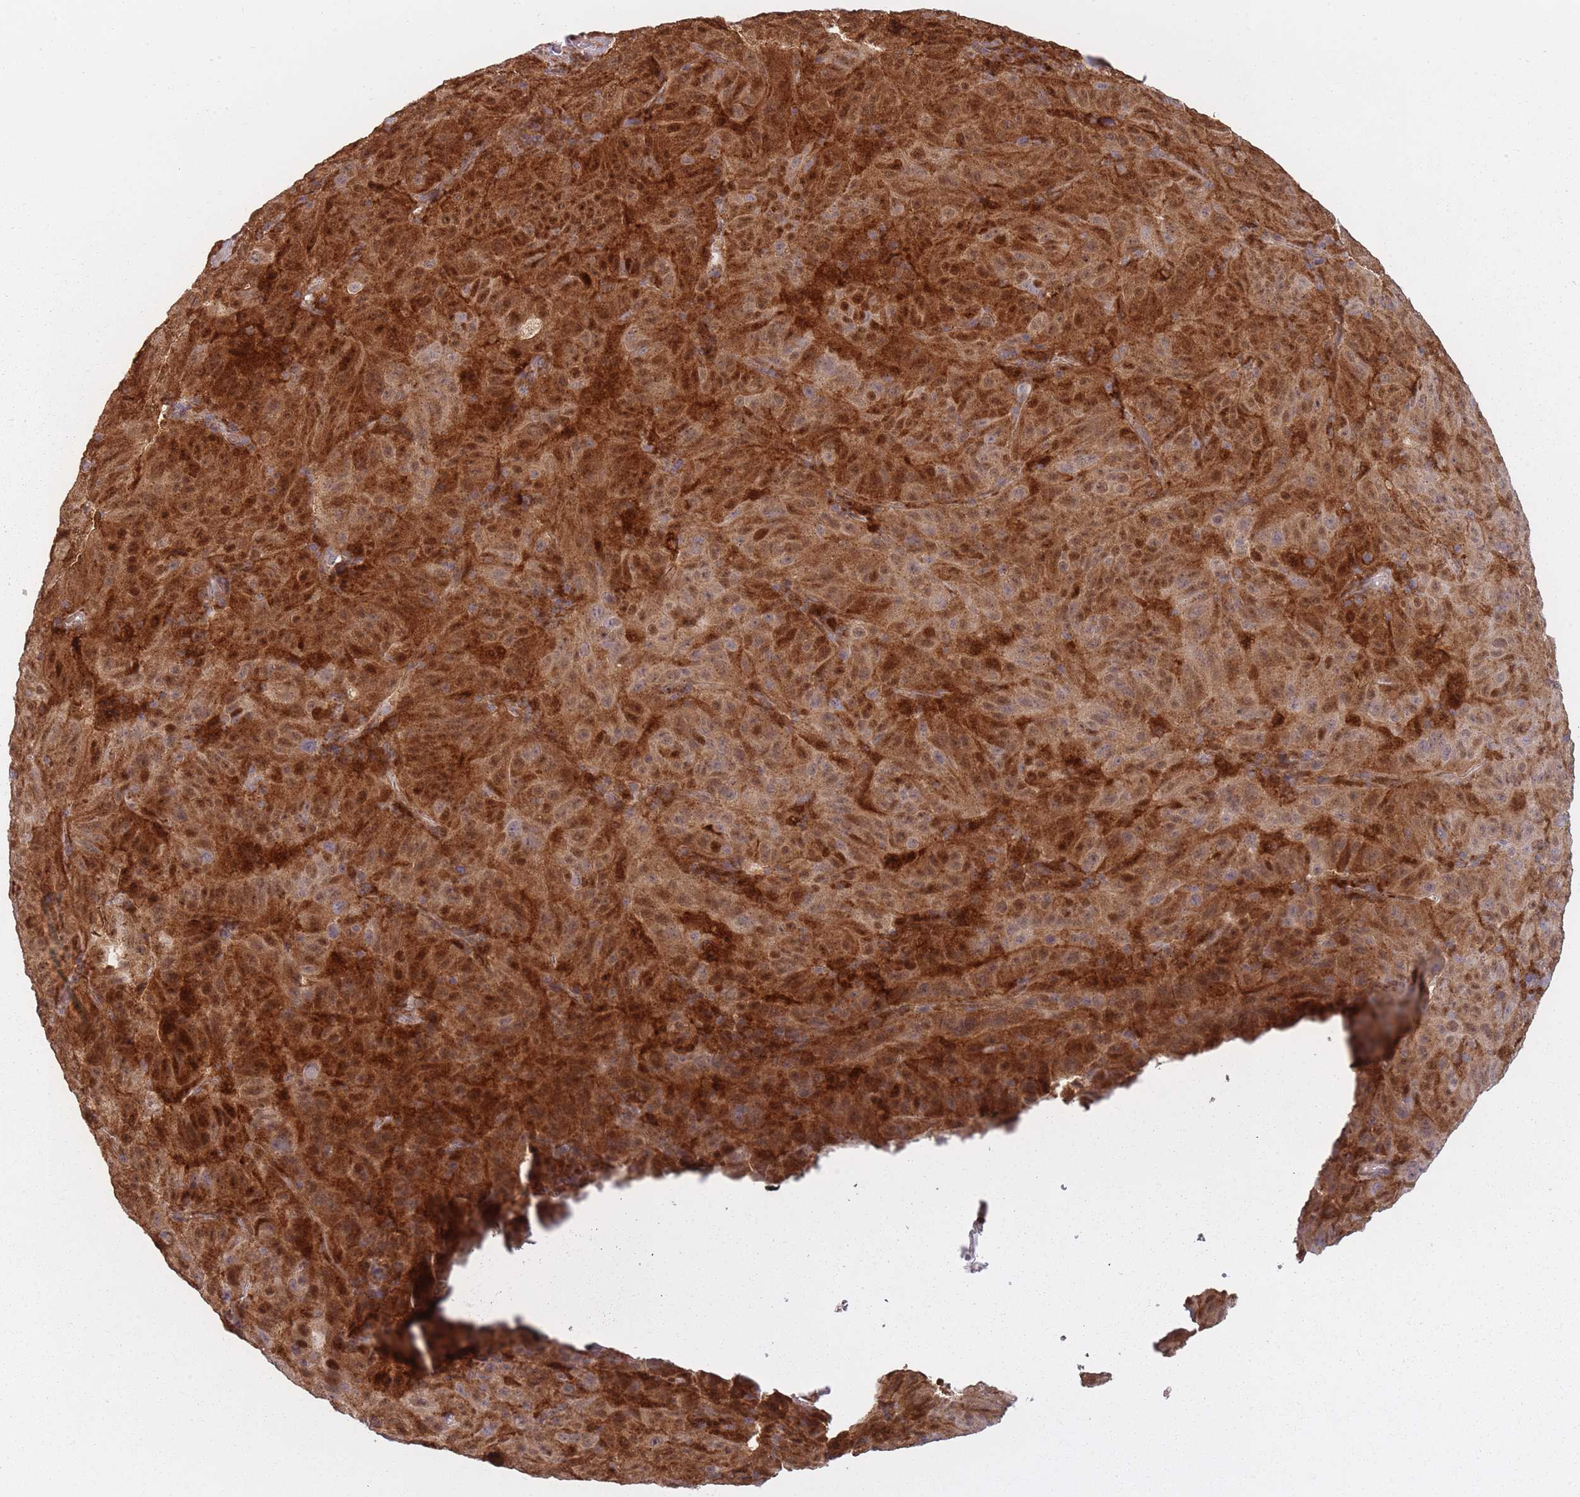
{"staining": {"intensity": "moderate", "quantity": ">75%", "location": "cytoplasmic/membranous,nuclear"}, "tissue": "pancreatic cancer", "cell_type": "Tumor cells", "image_type": "cancer", "snomed": [{"axis": "morphology", "description": "Adenocarcinoma, NOS"}, {"axis": "topography", "description": "Pancreas"}], "caption": "The immunohistochemical stain highlights moderate cytoplasmic/membranous and nuclear expression in tumor cells of pancreatic cancer tissue. (IHC, brightfield microscopy, high magnification).", "gene": "LGALS9", "patient": {"sex": "male", "age": 63}}